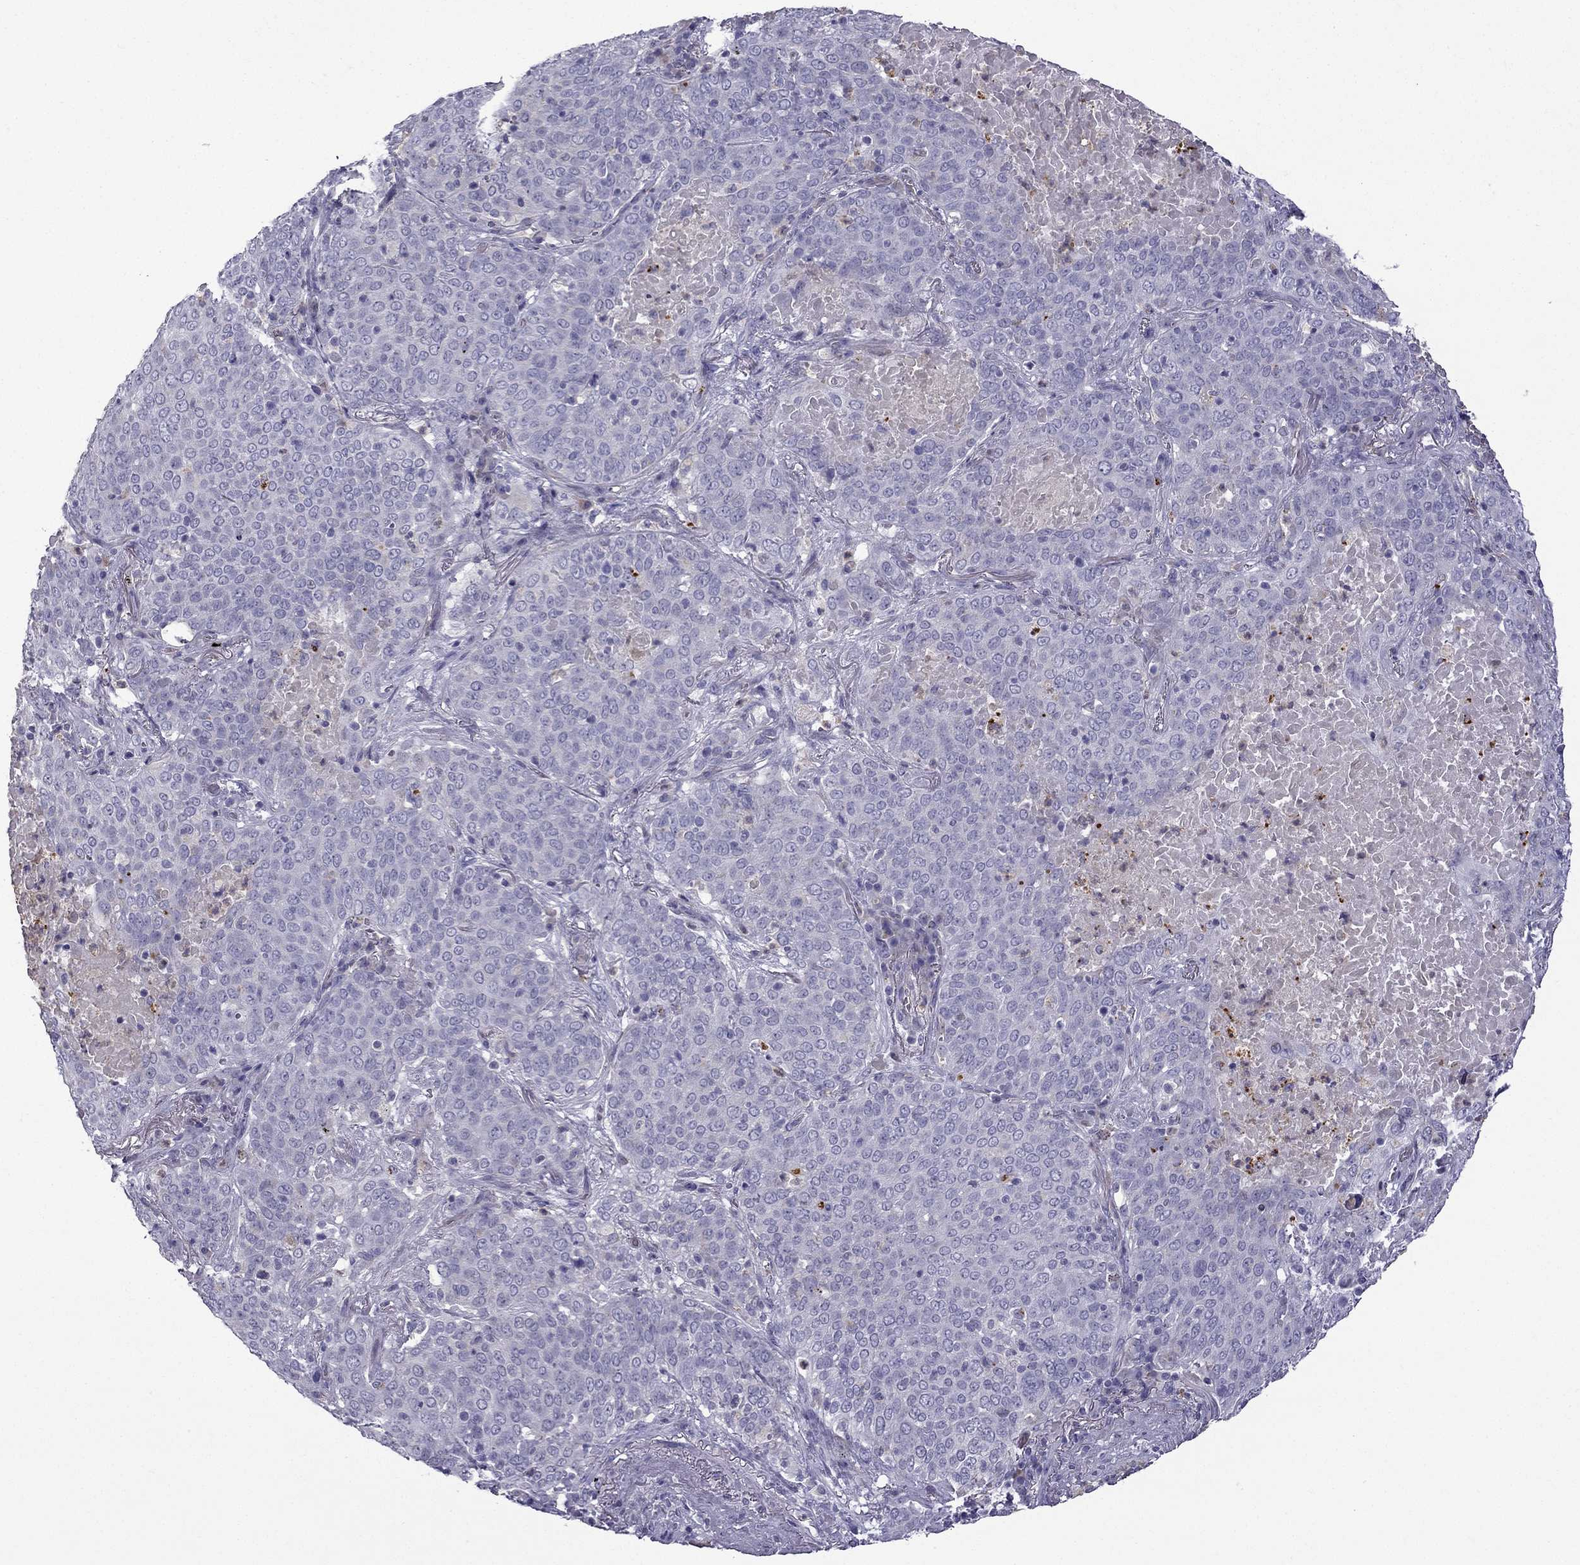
{"staining": {"intensity": "negative", "quantity": "none", "location": "none"}, "tissue": "lung cancer", "cell_type": "Tumor cells", "image_type": "cancer", "snomed": [{"axis": "morphology", "description": "Squamous cell carcinoma, NOS"}, {"axis": "topography", "description": "Lung"}], "caption": "Immunohistochemical staining of squamous cell carcinoma (lung) displays no significant expression in tumor cells.", "gene": "STOML3", "patient": {"sex": "male", "age": 82}}